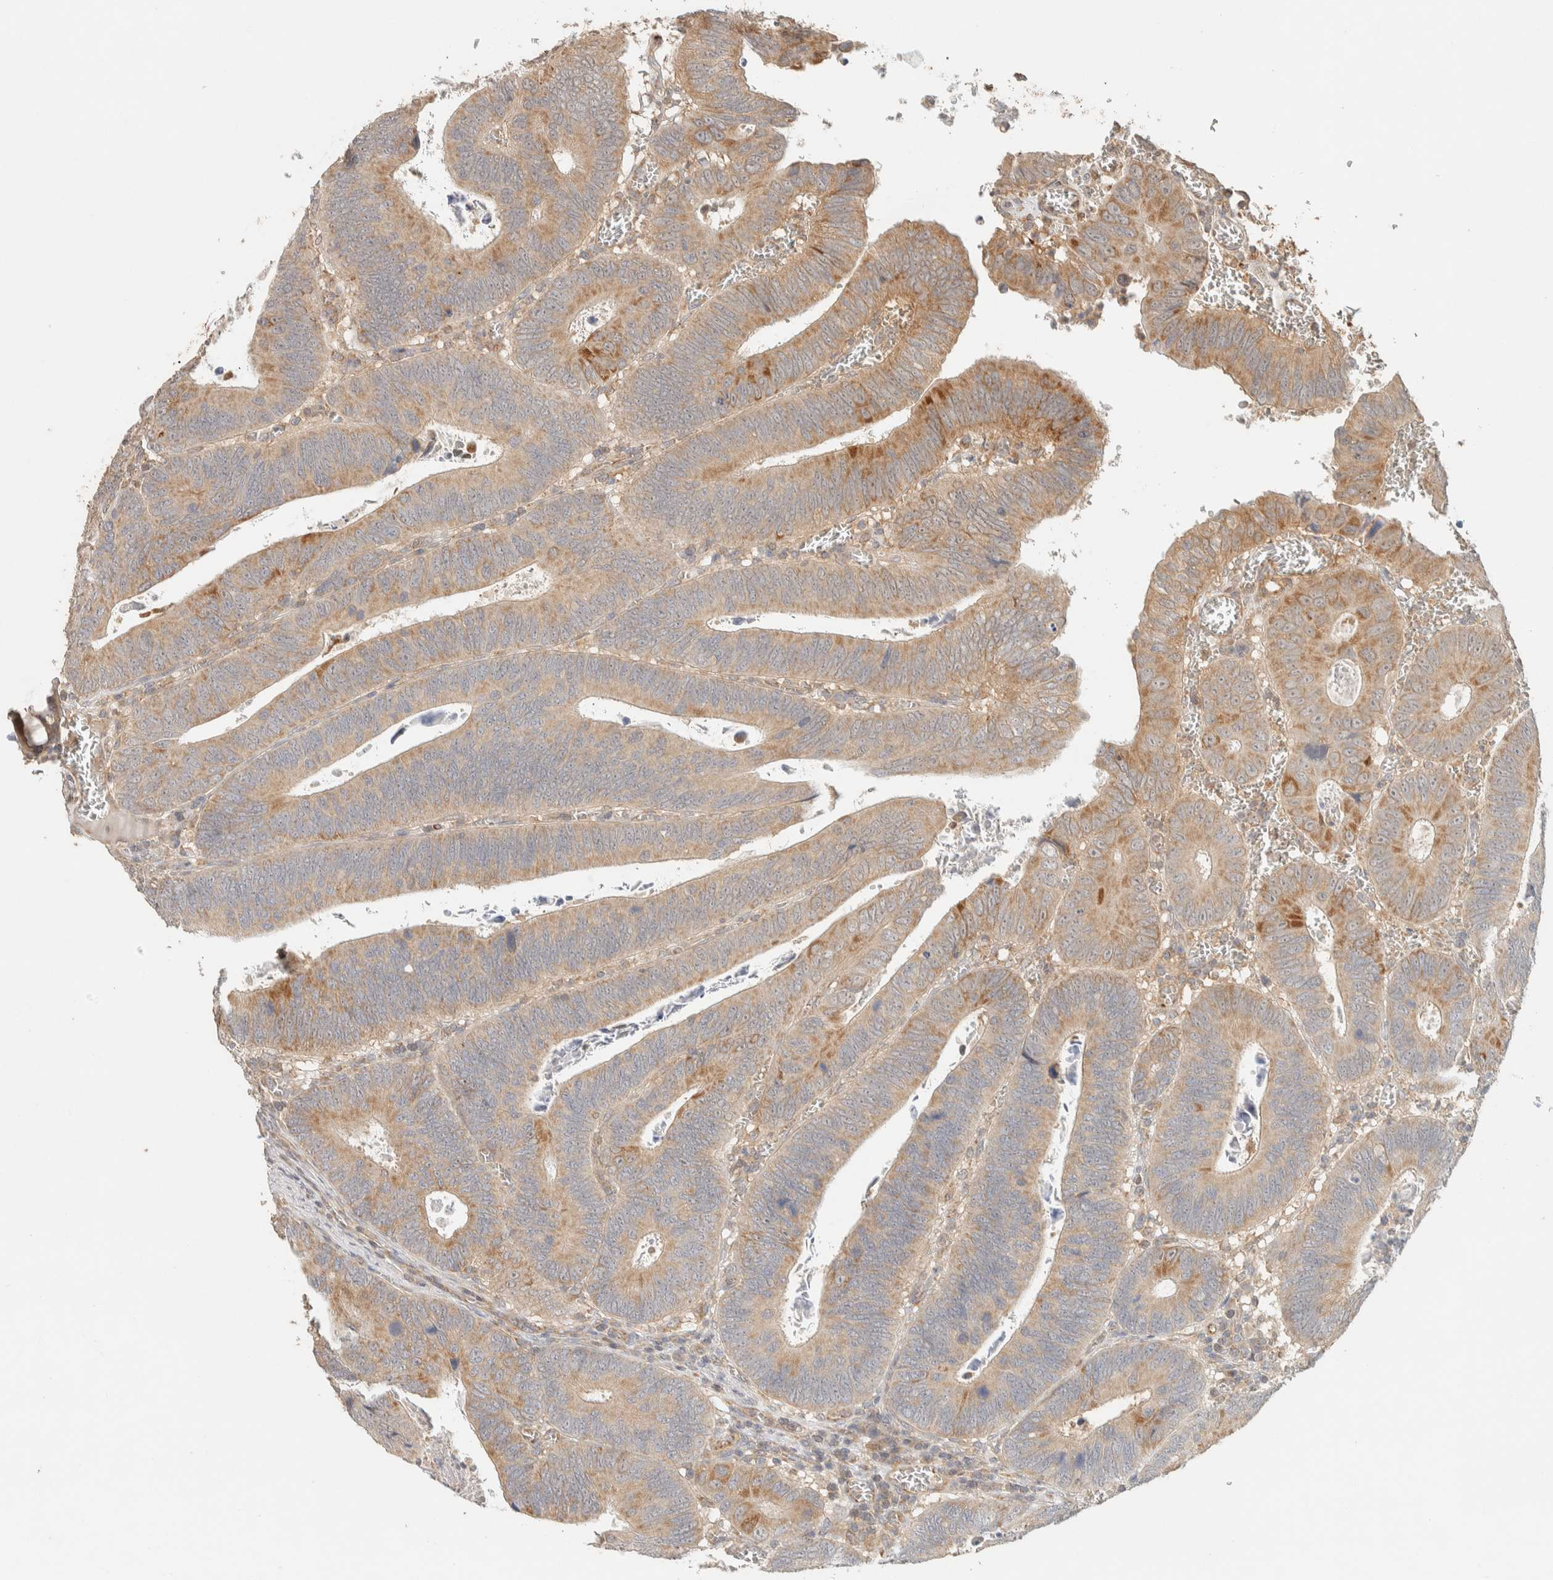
{"staining": {"intensity": "weak", "quantity": ">75%", "location": "cytoplasmic/membranous"}, "tissue": "colorectal cancer", "cell_type": "Tumor cells", "image_type": "cancer", "snomed": [{"axis": "morphology", "description": "Inflammation, NOS"}, {"axis": "morphology", "description": "Adenocarcinoma, NOS"}, {"axis": "topography", "description": "Colon"}], "caption": "Colorectal cancer (adenocarcinoma) stained with a protein marker exhibits weak staining in tumor cells.", "gene": "PDE7B", "patient": {"sex": "male", "age": 72}}